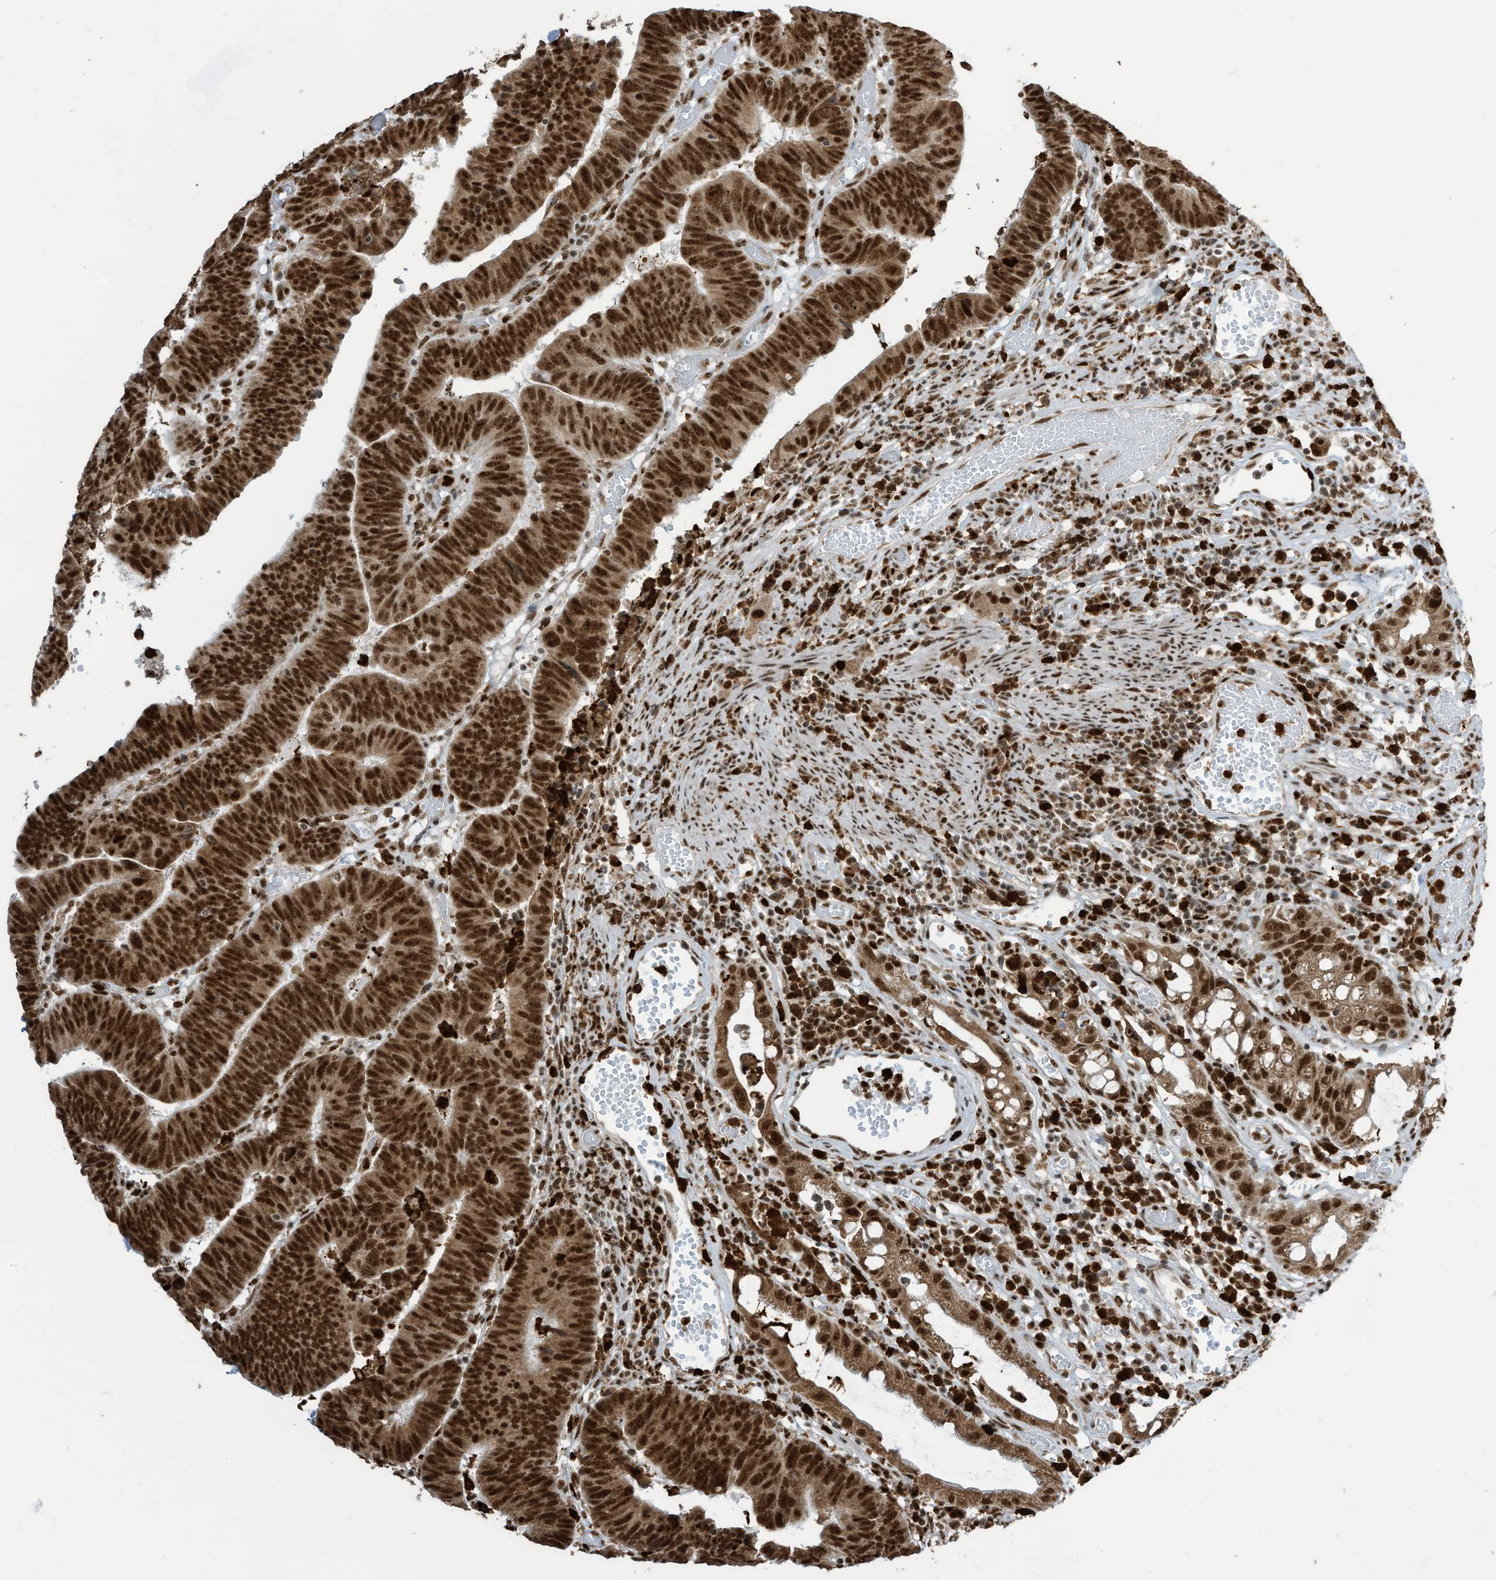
{"staining": {"intensity": "strong", "quantity": ">75%", "location": "nuclear"}, "tissue": "colorectal cancer", "cell_type": "Tumor cells", "image_type": "cancer", "snomed": [{"axis": "morphology", "description": "Adenocarcinoma, NOS"}, {"axis": "topography", "description": "Rectum"}], "caption": "DAB (3,3'-diaminobenzidine) immunohistochemical staining of human colorectal adenocarcinoma exhibits strong nuclear protein expression in about >75% of tumor cells.", "gene": "LBH", "patient": {"sex": "female", "age": 65}}